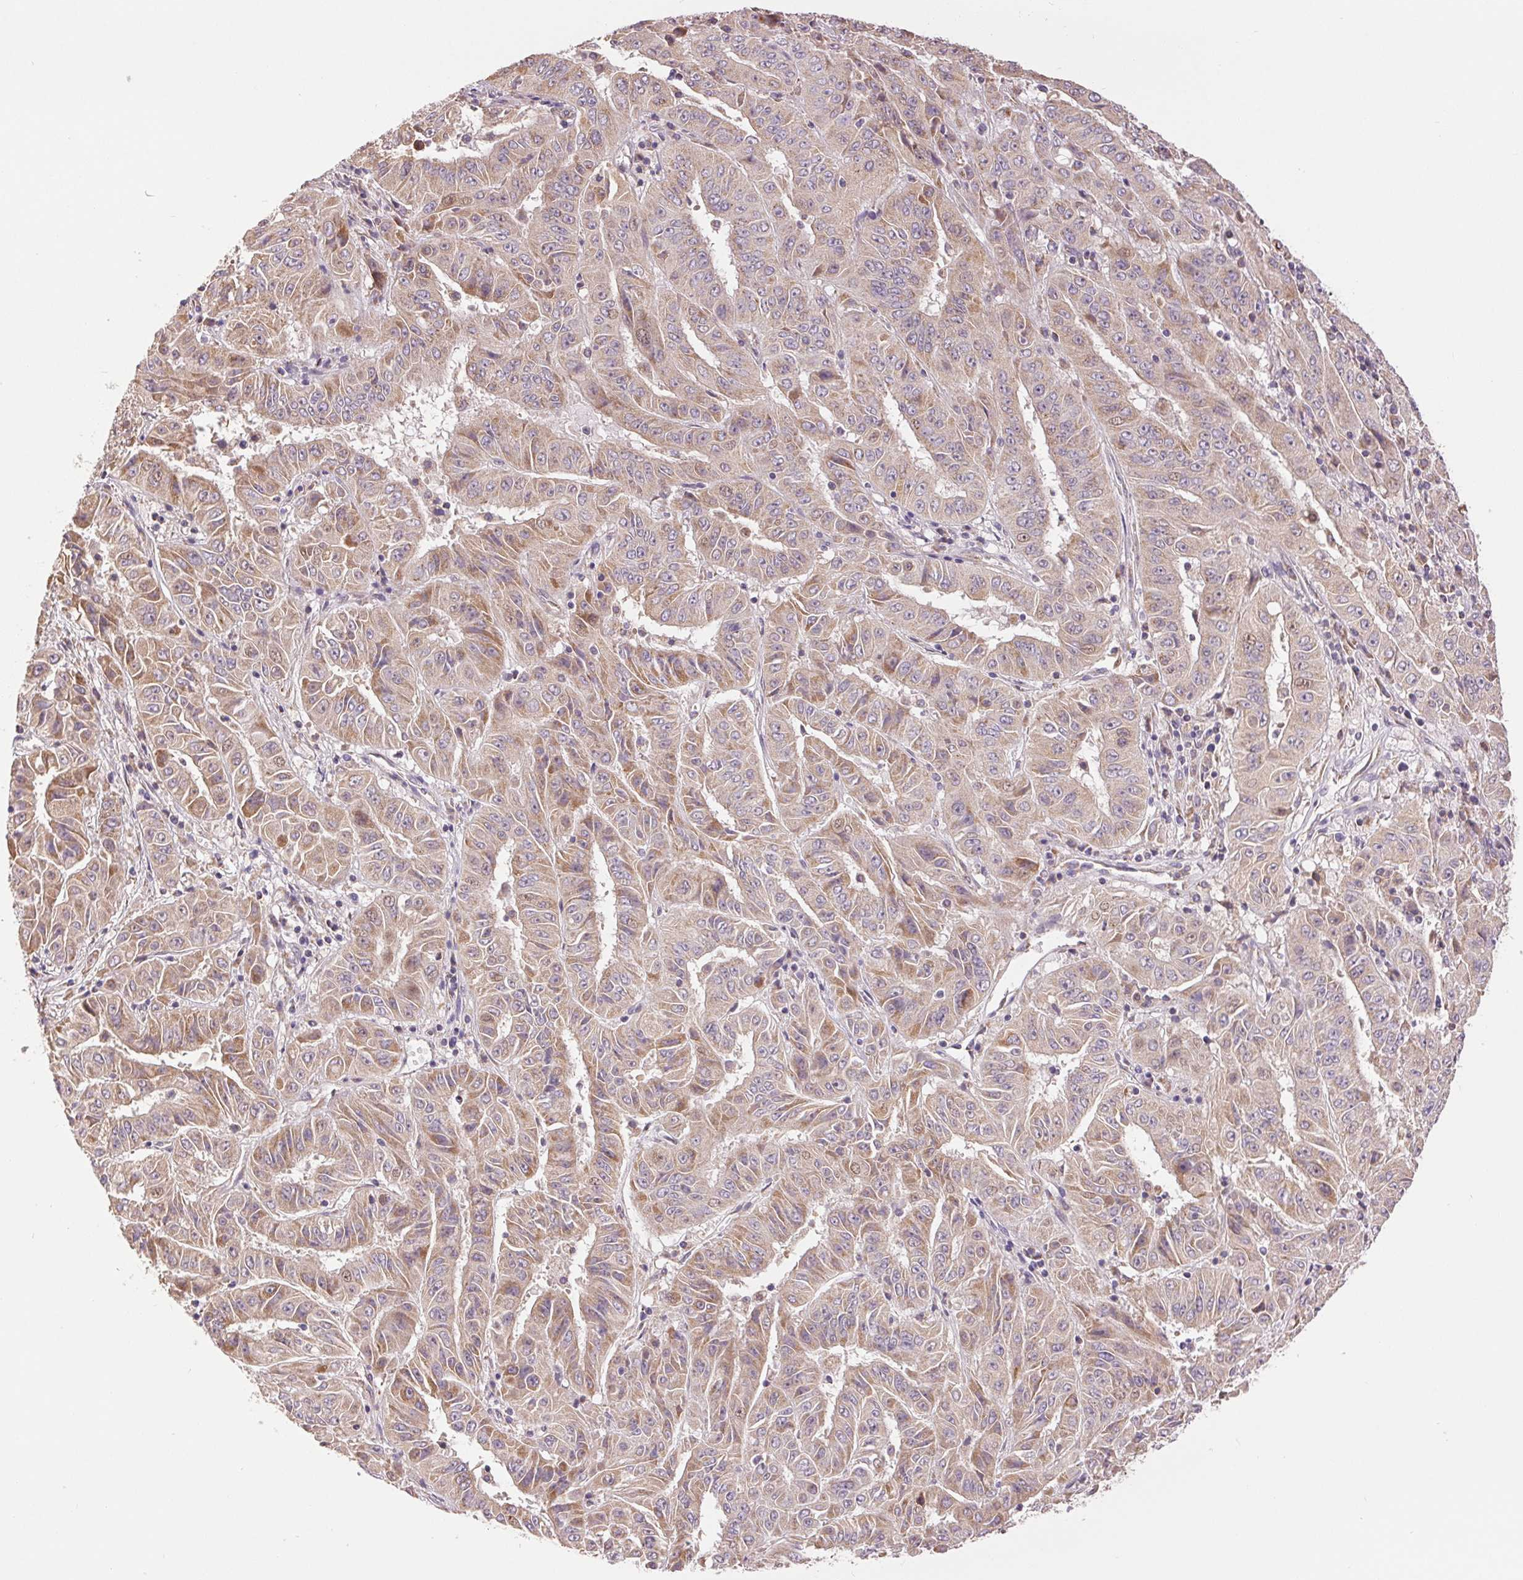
{"staining": {"intensity": "weak", "quantity": ">75%", "location": "cytoplasmic/membranous"}, "tissue": "pancreatic cancer", "cell_type": "Tumor cells", "image_type": "cancer", "snomed": [{"axis": "morphology", "description": "Adenocarcinoma, NOS"}, {"axis": "topography", "description": "Pancreas"}], "caption": "Weak cytoplasmic/membranous staining for a protein is seen in approximately >75% of tumor cells of pancreatic adenocarcinoma using immunohistochemistry.", "gene": "DGUOK", "patient": {"sex": "male", "age": 63}}